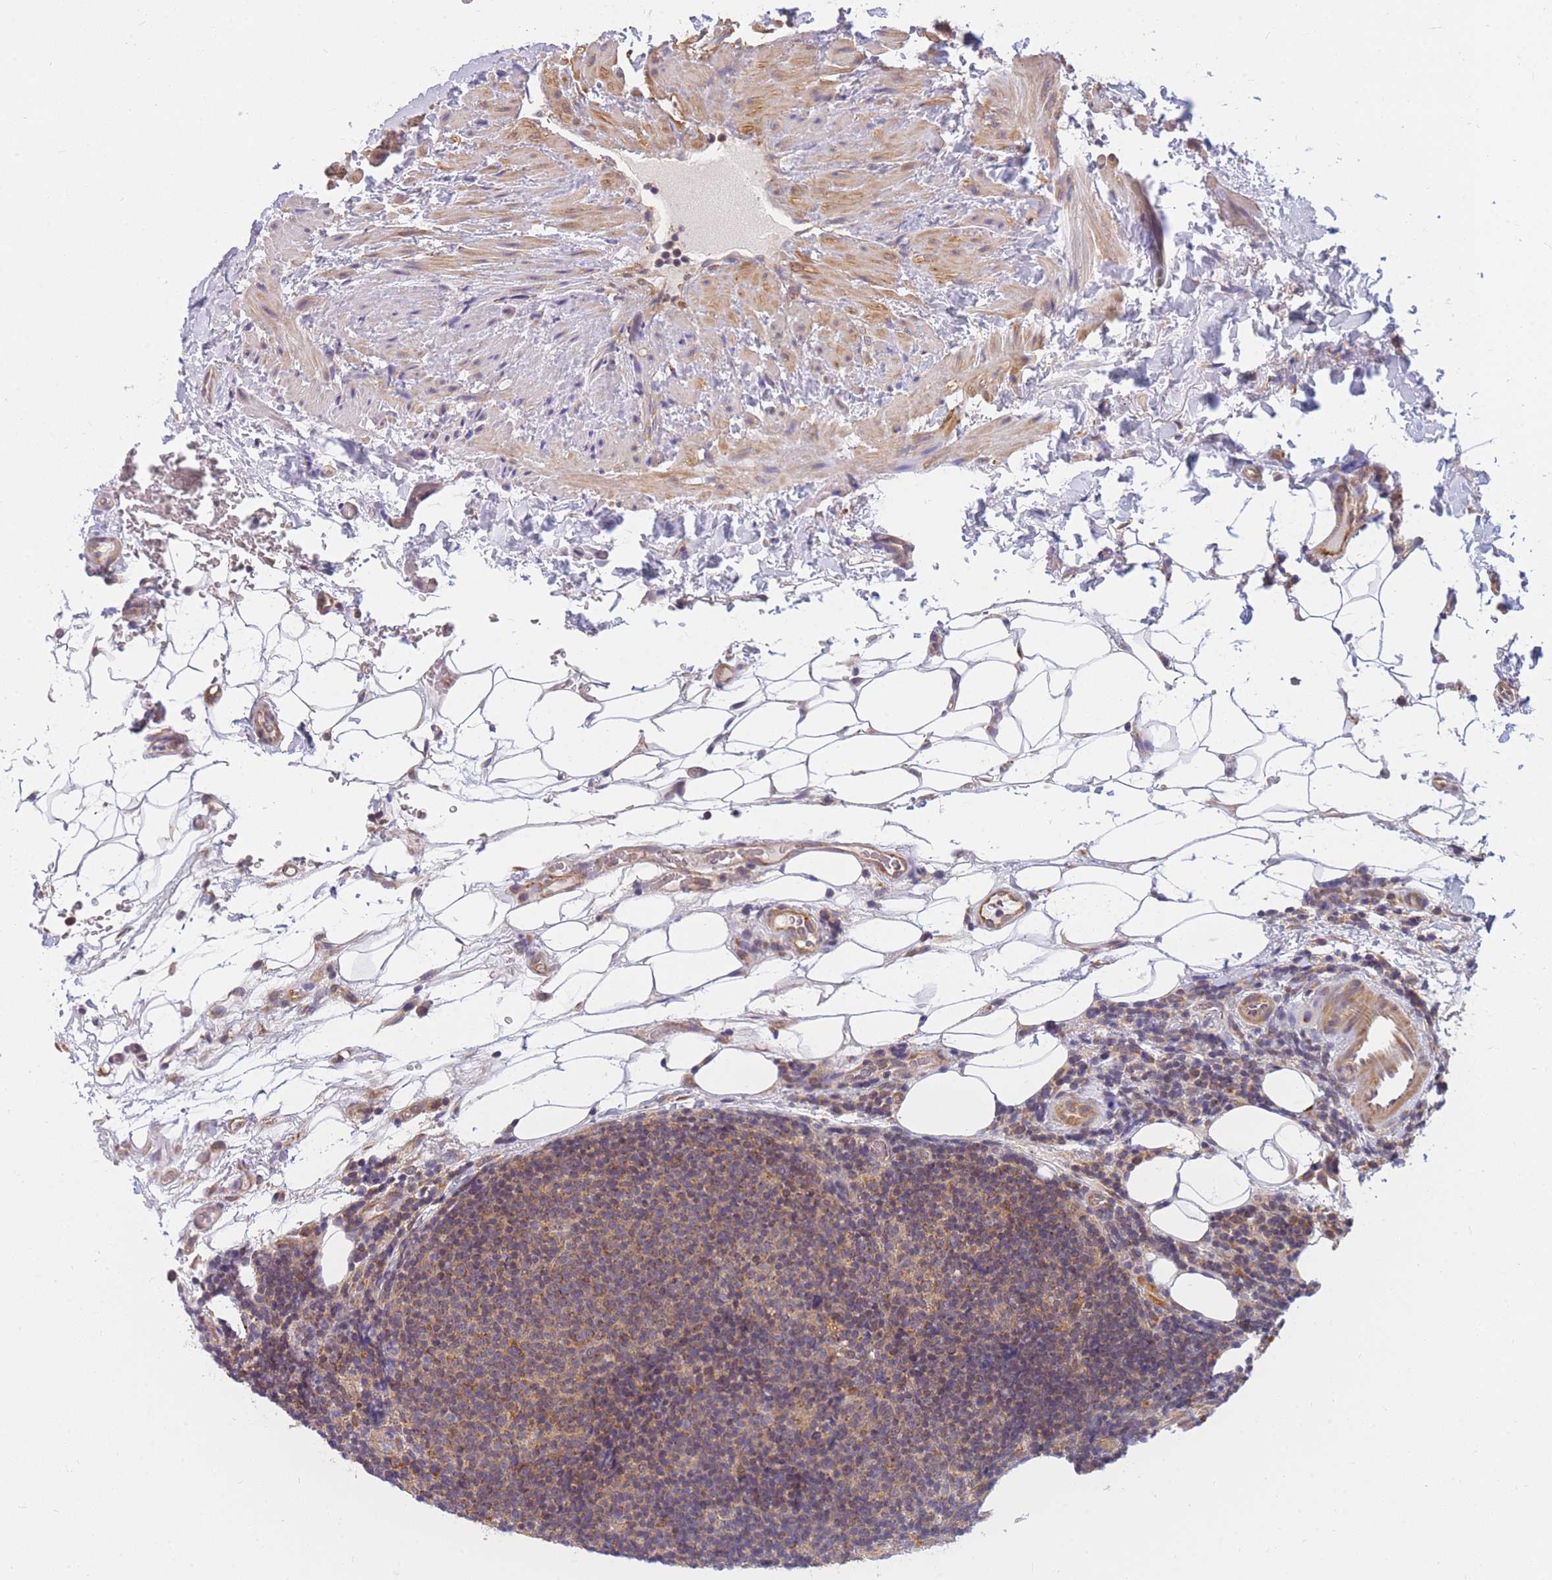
{"staining": {"intensity": "weak", "quantity": "25%-75%", "location": "cytoplasmic/membranous"}, "tissue": "lymphoma", "cell_type": "Tumor cells", "image_type": "cancer", "snomed": [{"axis": "morphology", "description": "Malignant lymphoma, non-Hodgkin's type, Low grade"}, {"axis": "topography", "description": "Lymph node"}], "caption": "Lymphoma was stained to show a protein in brown. There is low levels of weak cytoplasmic/membranous expression in about 25%-75% of tumor cells.", "gene": "MRPL23", "patient": {"sex": "male", "age": 66}}